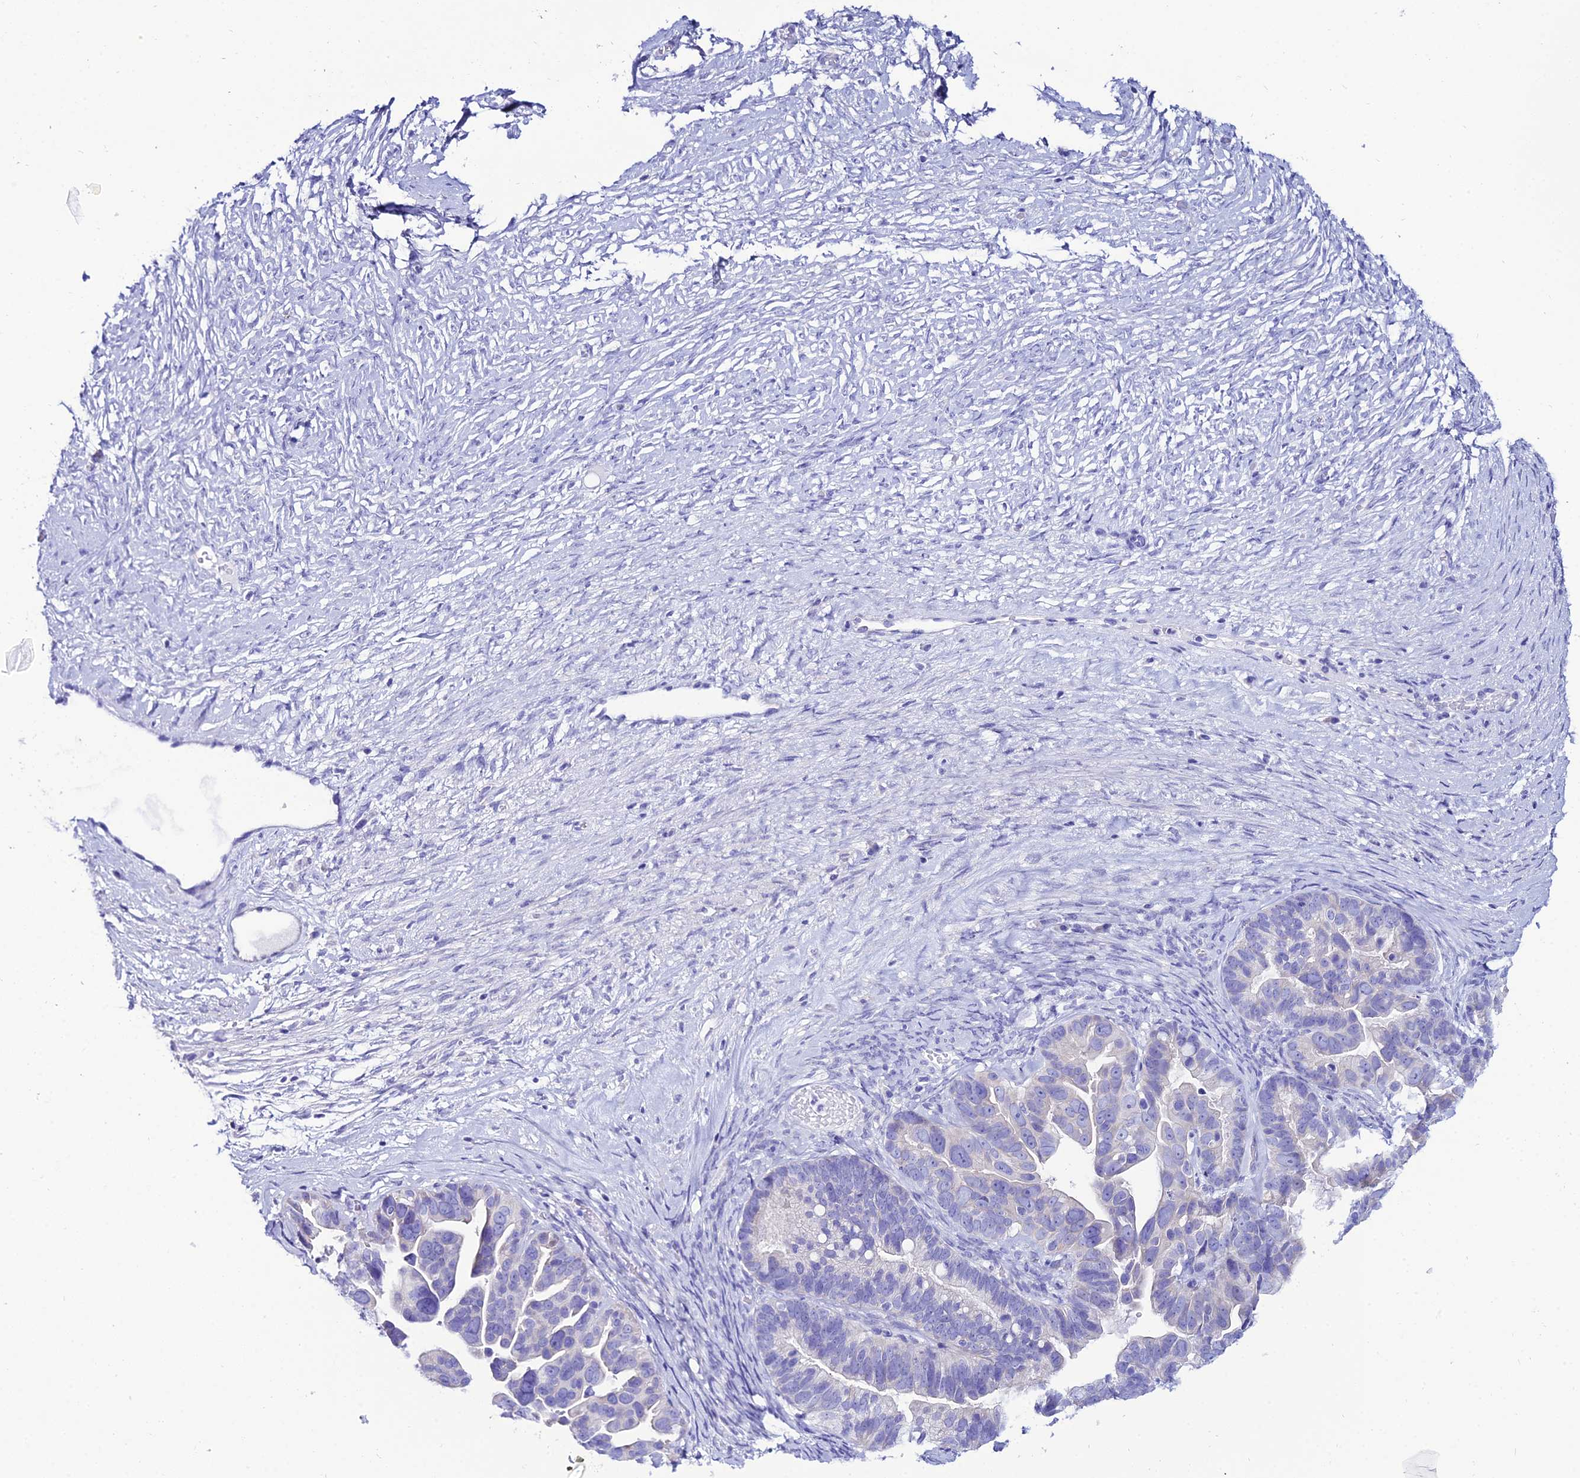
{"staining": {"intensity": "negative", "quantity": "none", "location": "none"}, "tissue": "ovarian cancer", "cell_type": "Tumor cells", "image_type": "cancer", "snomed": [{"axis": "morphology", "description": "Cystadenocarcinoma, serous, NOS"}, {"axis": "topography", "description": "Ovary"}], "caption": "Tumor cells are negative for protein expression in human serous cystadenocarcinoma (ovarian).", "gene": "OR4D5", "patient": {"sex": "female", "age": 56}}